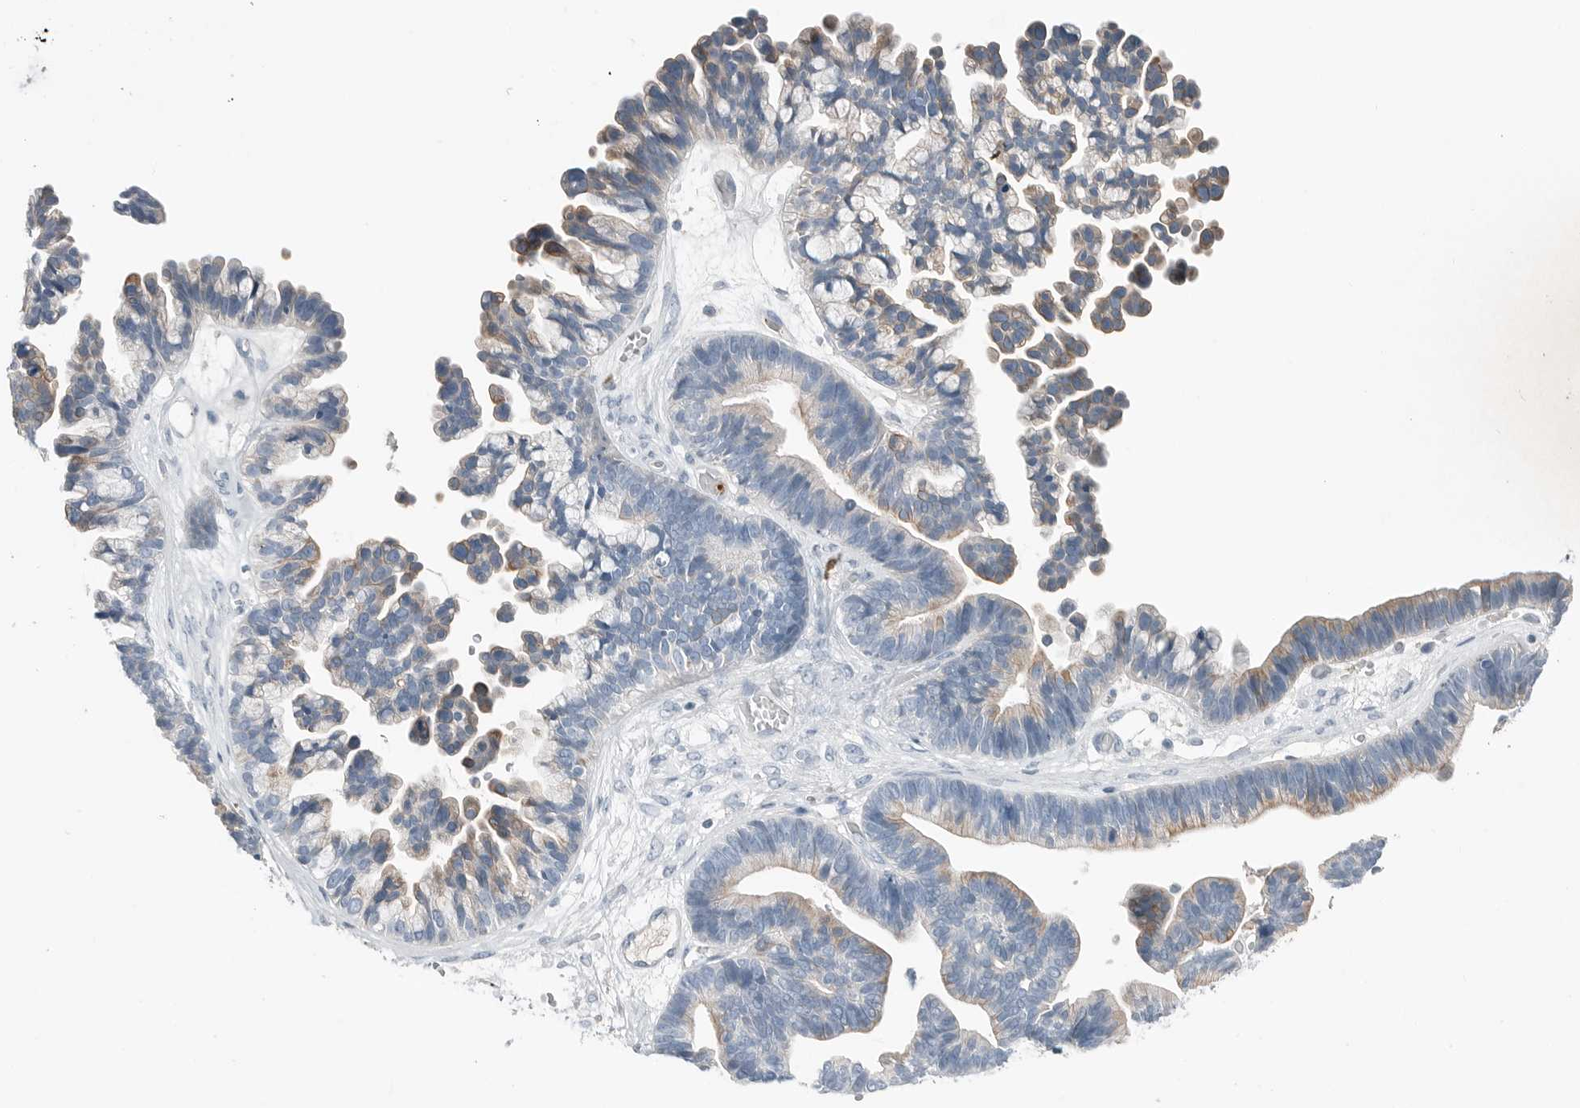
{"staining": {"intensity": "moderate", "quantity": "<25%", "location": "cytoplasmic/membranous"}, "tissue": "ovarian cancer", "cell_type": "Tumor cells", "image_type": "cancer", "snomed": [{"axis": "morphology", "description": "Cystadenocarcinoma, serous, NOS"}, {"axis": "topography", "description": "Ovary"}], "caption": "Tumor cells show low levels of moderate cytoplasmic/membranous staining in about <25% of cells in human serous cystadenocarcinoma (ovarian).", "gene": "SERPINB7", "patient": {"sex": "female", "age": 56}}